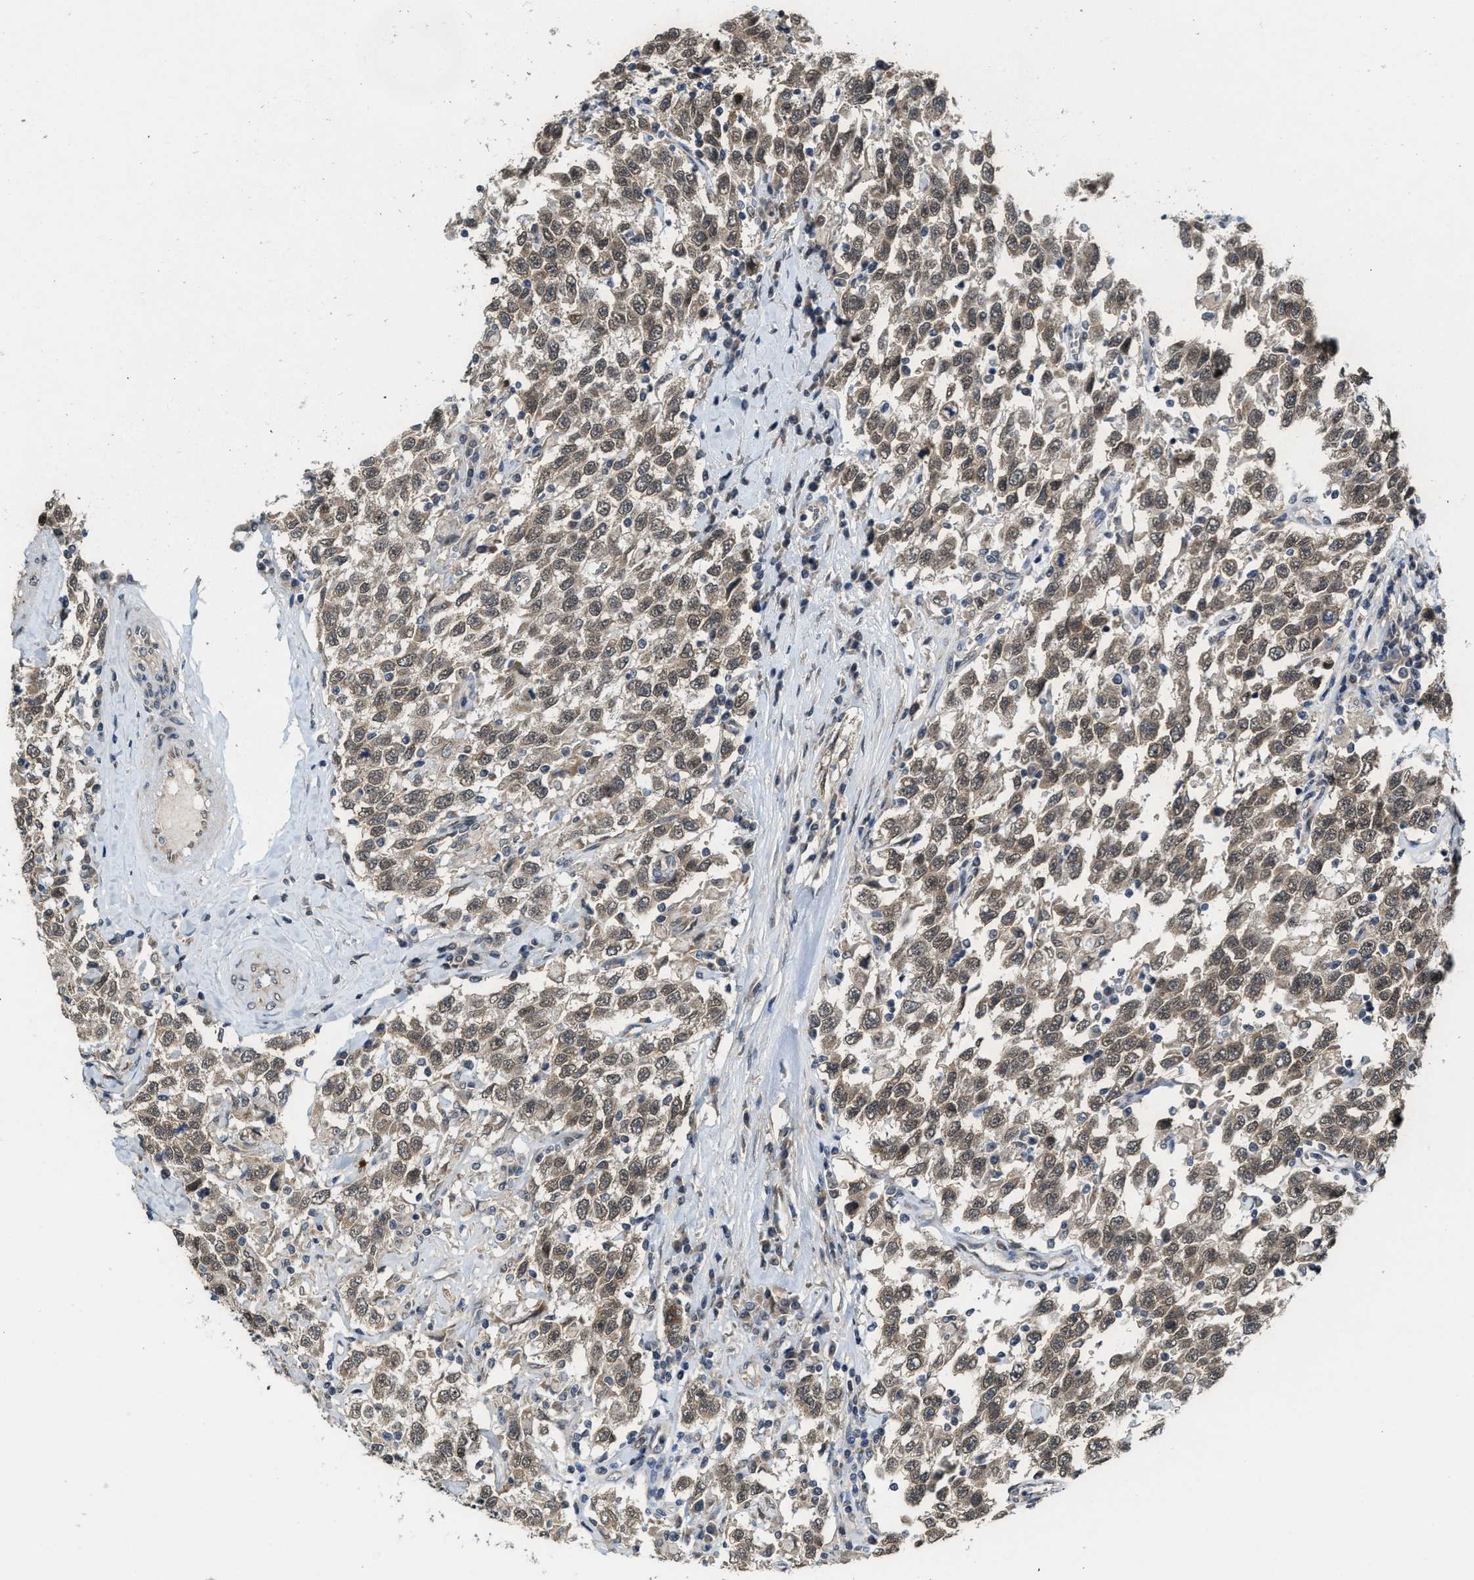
{"staining": {"intensity": "weak", "quantity": ">75%", "location": "cytoplasmic/membranous,nuclear"}, "tissue": "testis cancer", "cell_type": "Tumor cells", "image_type": "cancer", "snomed": [{"axis": "morphology", "description": "Seminoma, NOS"}, {"axis": "topography", "description": "Testis"}], "caption": "DAB (3,3'-diaminobenzidine) immunohistochemical staining of seminoma (testis) displays weak cytoplasmic/membranous and nuclear protein expression in approximately >75% of tumor cells.", "gene": "KIF24", "patient": {"sex": "male", "age": 41}}